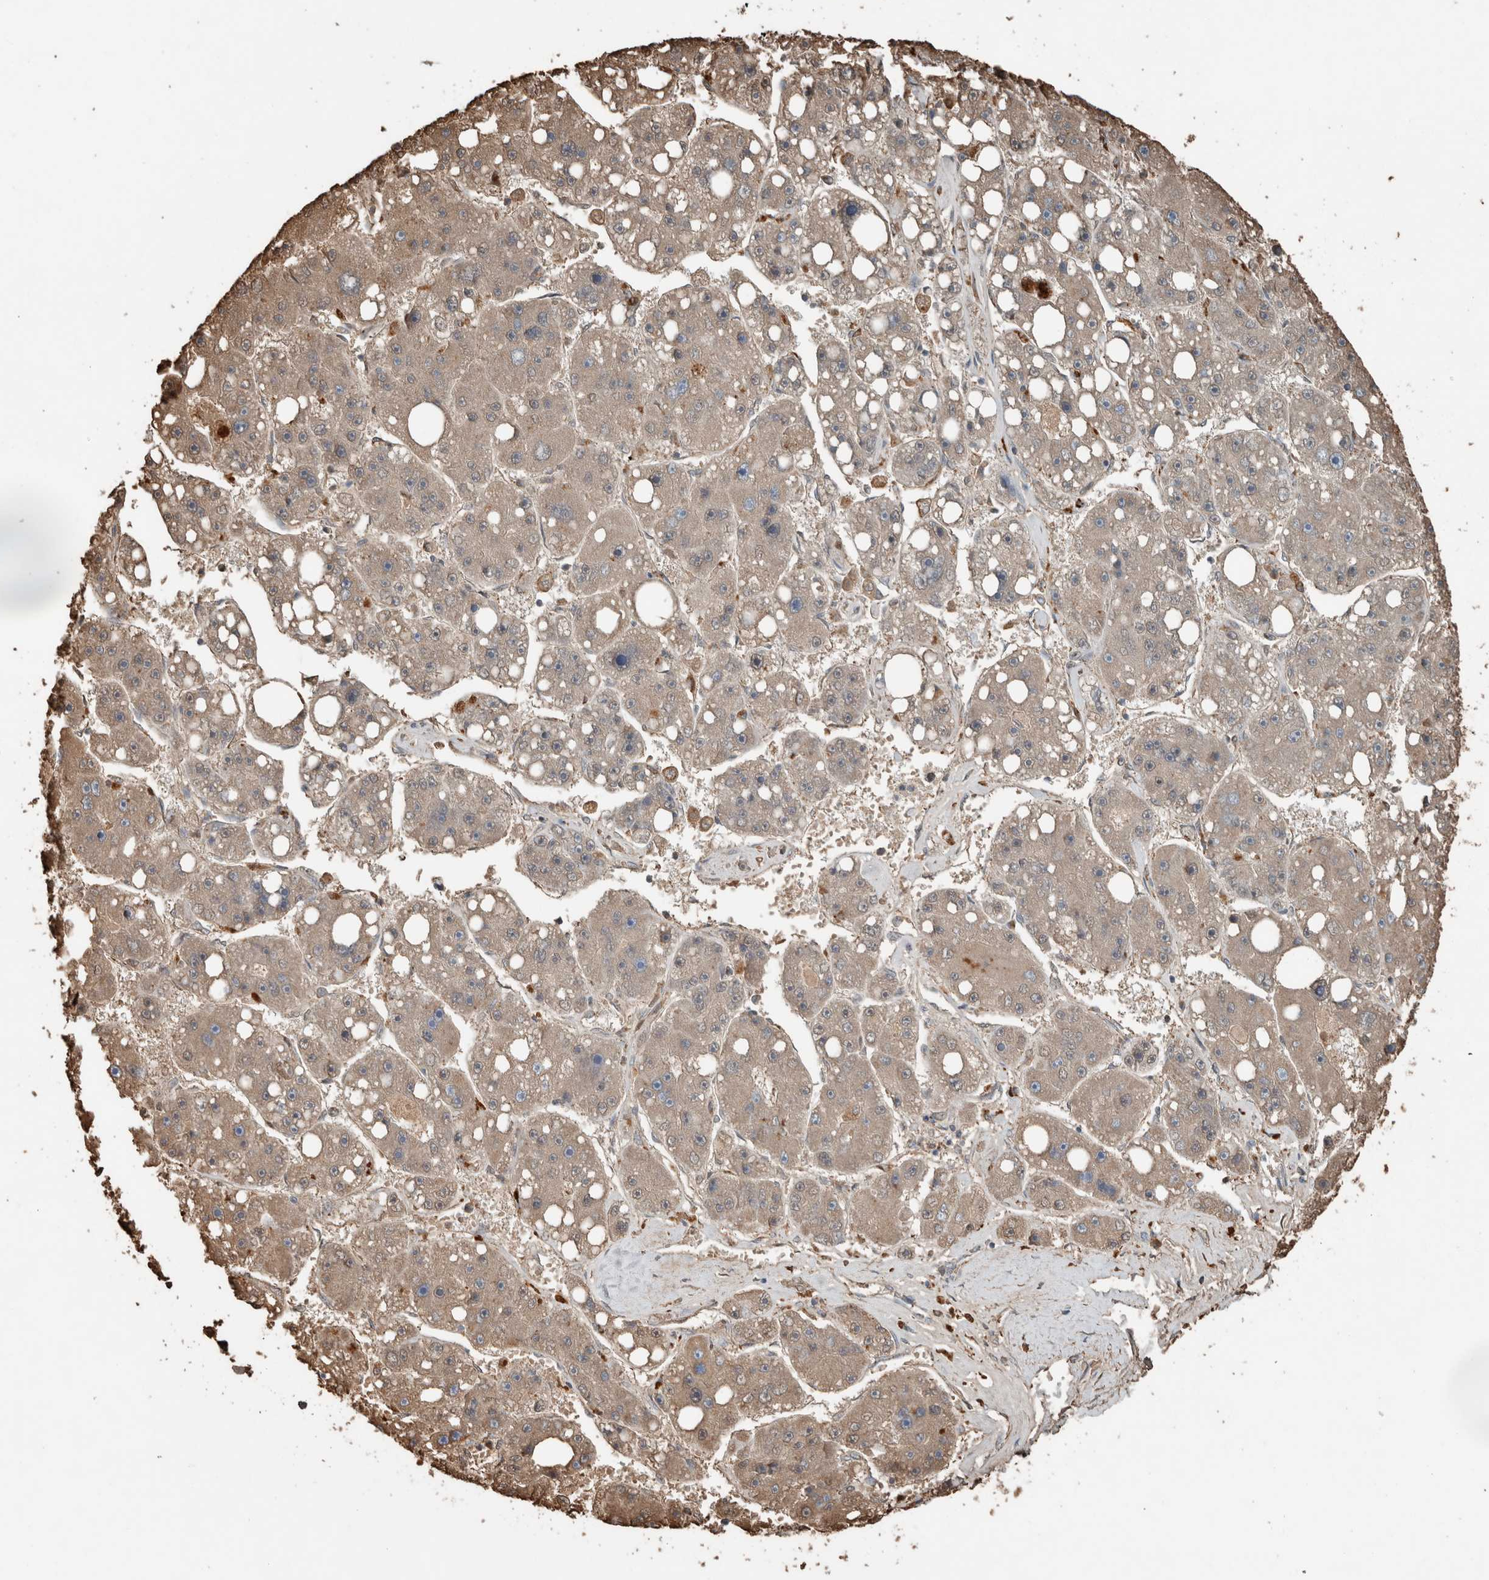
{"staining": {"intensity": "weak", "quantity": "25%-75%", "location": "cytoplasmic/membranous"}, "tissue": "liver cancer", "cell_type": "Tumor cells", "image_type": "cancer", "snomed": [{"axis": "morphology", "description": "Carcinoma, Hepatocellular, NOS"}, {"axis": "topography", "description": "Liver"}], "caption": "Protein analysis of hepatocellular carcinoma (liver) tissue shows weak cytoplasmic/membranous expression in approximately 25%-75% of tumor cells.", "gene": "USP34", "patient": {"sex": "female", "age": 61}}